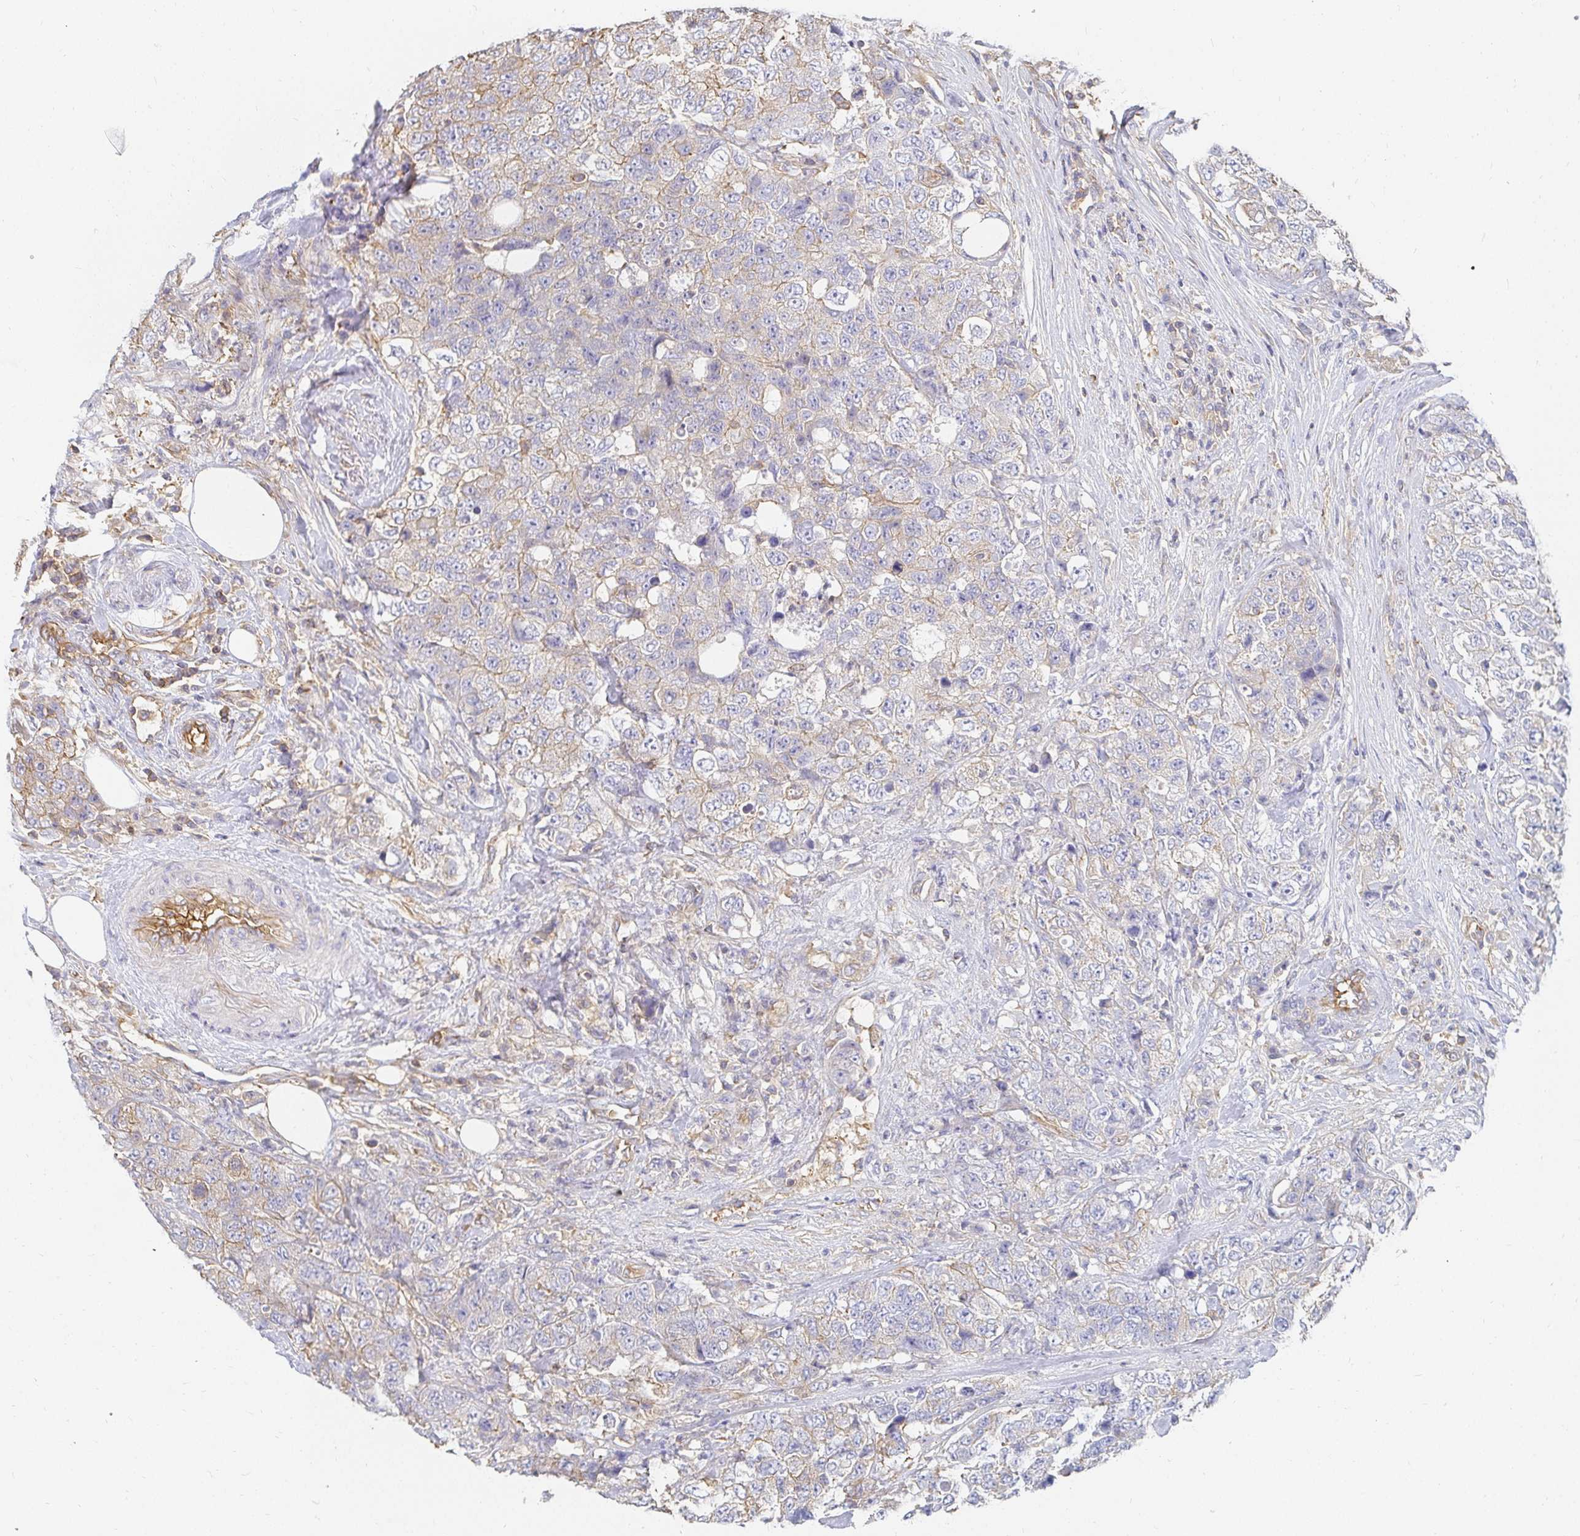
{"staining": {"intensity": "weak", "quantity": "25%-75%", "location": "cytoplasmic/membranous"}, "tissue": "urothelial cancer", "cell_type": "Tumor cells", "image_type": "cancer", "snomed": [{"axis": "morphology", "description": "Urothelial carcinoma, High grade"}, {"axis": "topography", "description": "Urinary bladder"}], "caption": "A high-resolution micrograph shows immunohistochemistry staining of urothelial carcinoma (high-grade), which reveals weak cytoplasmic/membranous staining in about 25%-75% of tumor cells.", "gene": "TSPAN19", "patient": {"sex": "female", "age": 78}}